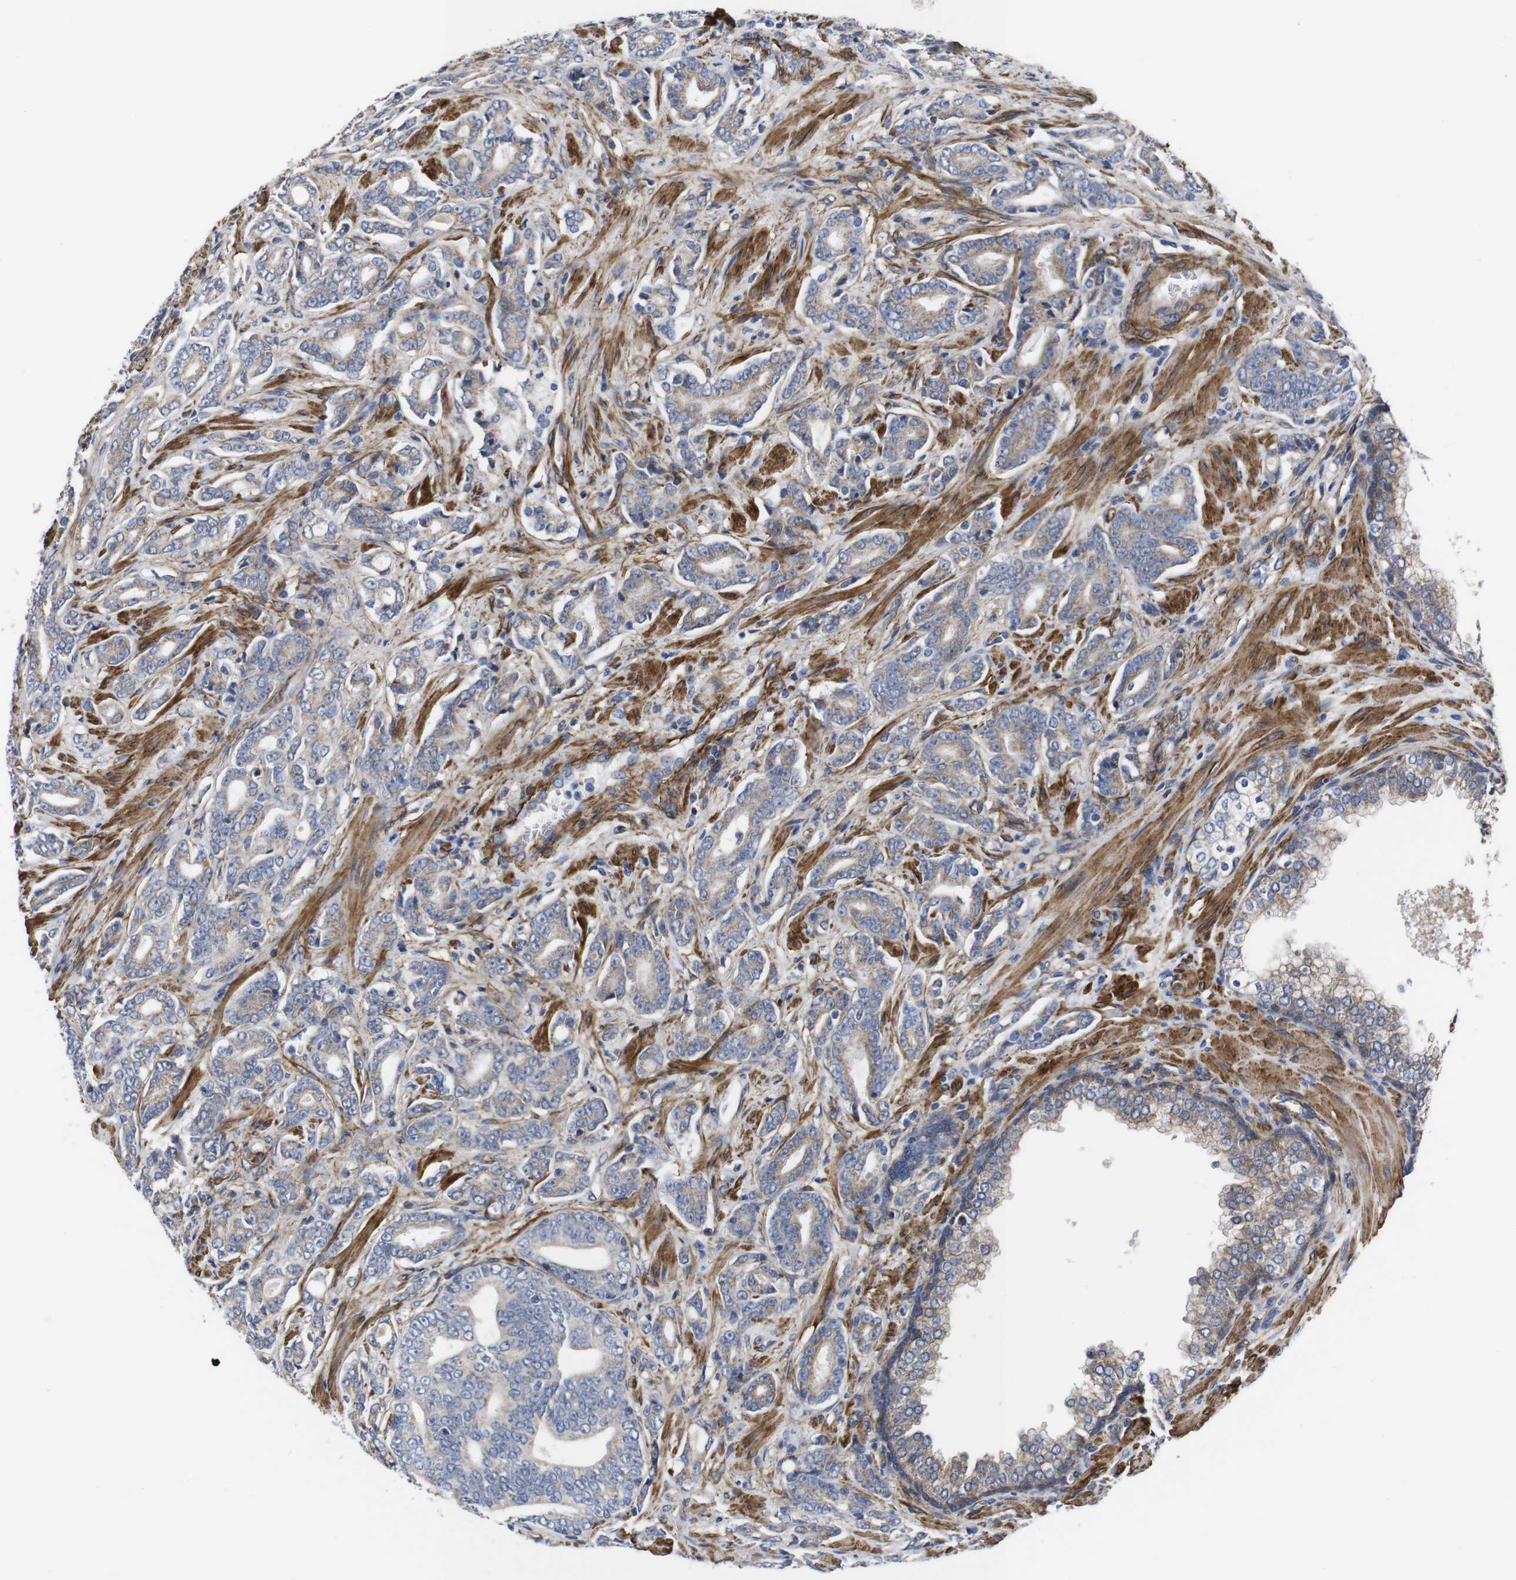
{"staining": {"intensity": "weak", "quantity": "25%-75%", "location": "cytoplasmic/membranous"}, "tissue": "prostate cancer", "cell_type": "Tumor cells", "image_type": "cancer", "snomed": [{"axis": "morphology", "description": "Adenocarcinoma, Low grade"}, {"axis": "topography", "description": "Prostate"}], "caption": "Low-grade adenocarcinoma (prostate) stained with a protein marker exhibits weak staining in tumor cells.", "gene": "WNT10A", "patient": {"sex": "male", "age": 58}}